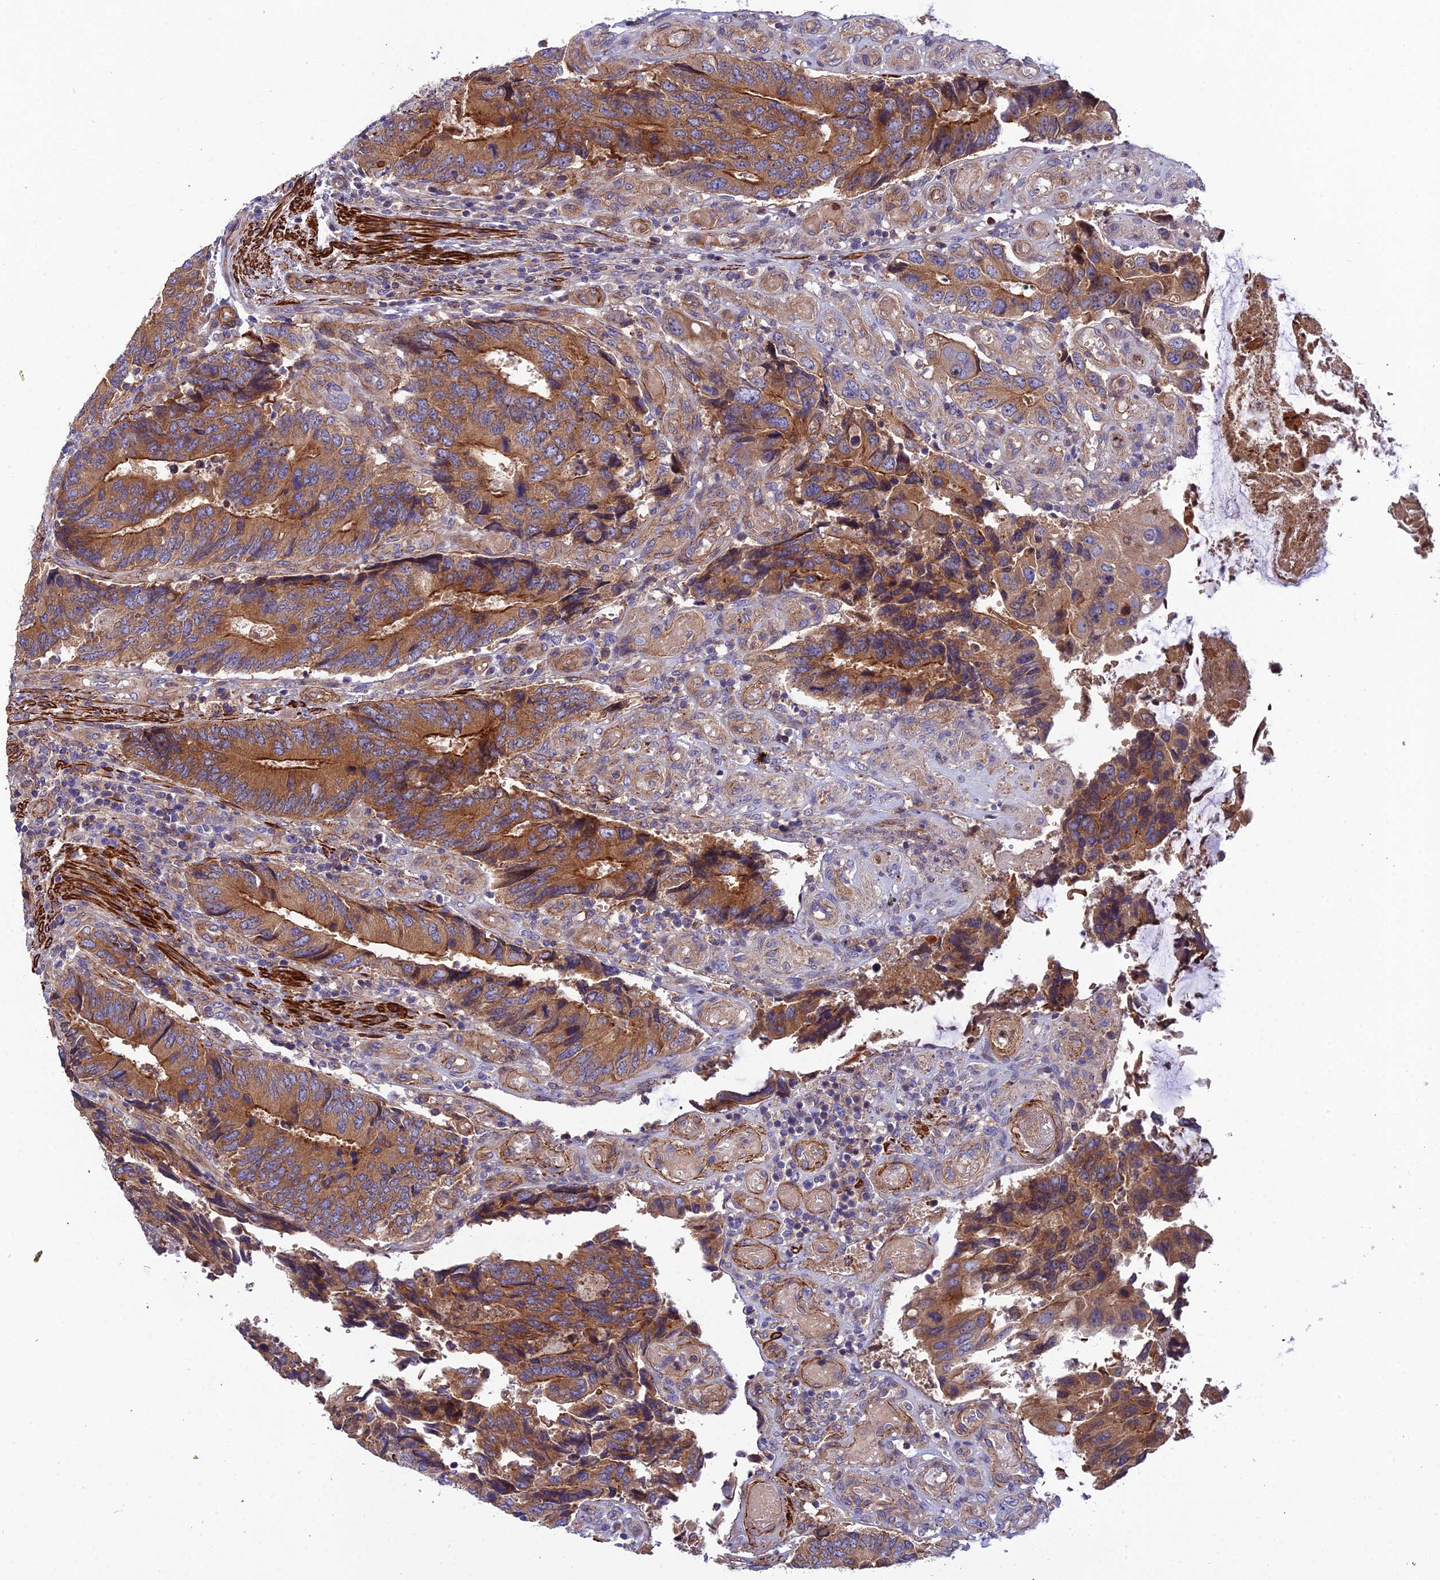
{"staining": {"intensity": "strong", "quantity": ">75%", "location": "cytoplasmic/membranous"}, "tissue": "colorectal cancer", "cell_type": "Tumor cells", "image_type": "cancer", "snomed": [{"axis": "morphology", "description": "Adenocarcinoma, NOS"}, {"axis": "topography", "description": "Colon"}], "caption": "This is an image of IHC staining of colorectal adenocarcinoma, which shows strong expression in the cytoplasmic/membranous of tumor cells.", "gene": "RALGAPA2", "patient": {"sex": "male", "age": 87}}